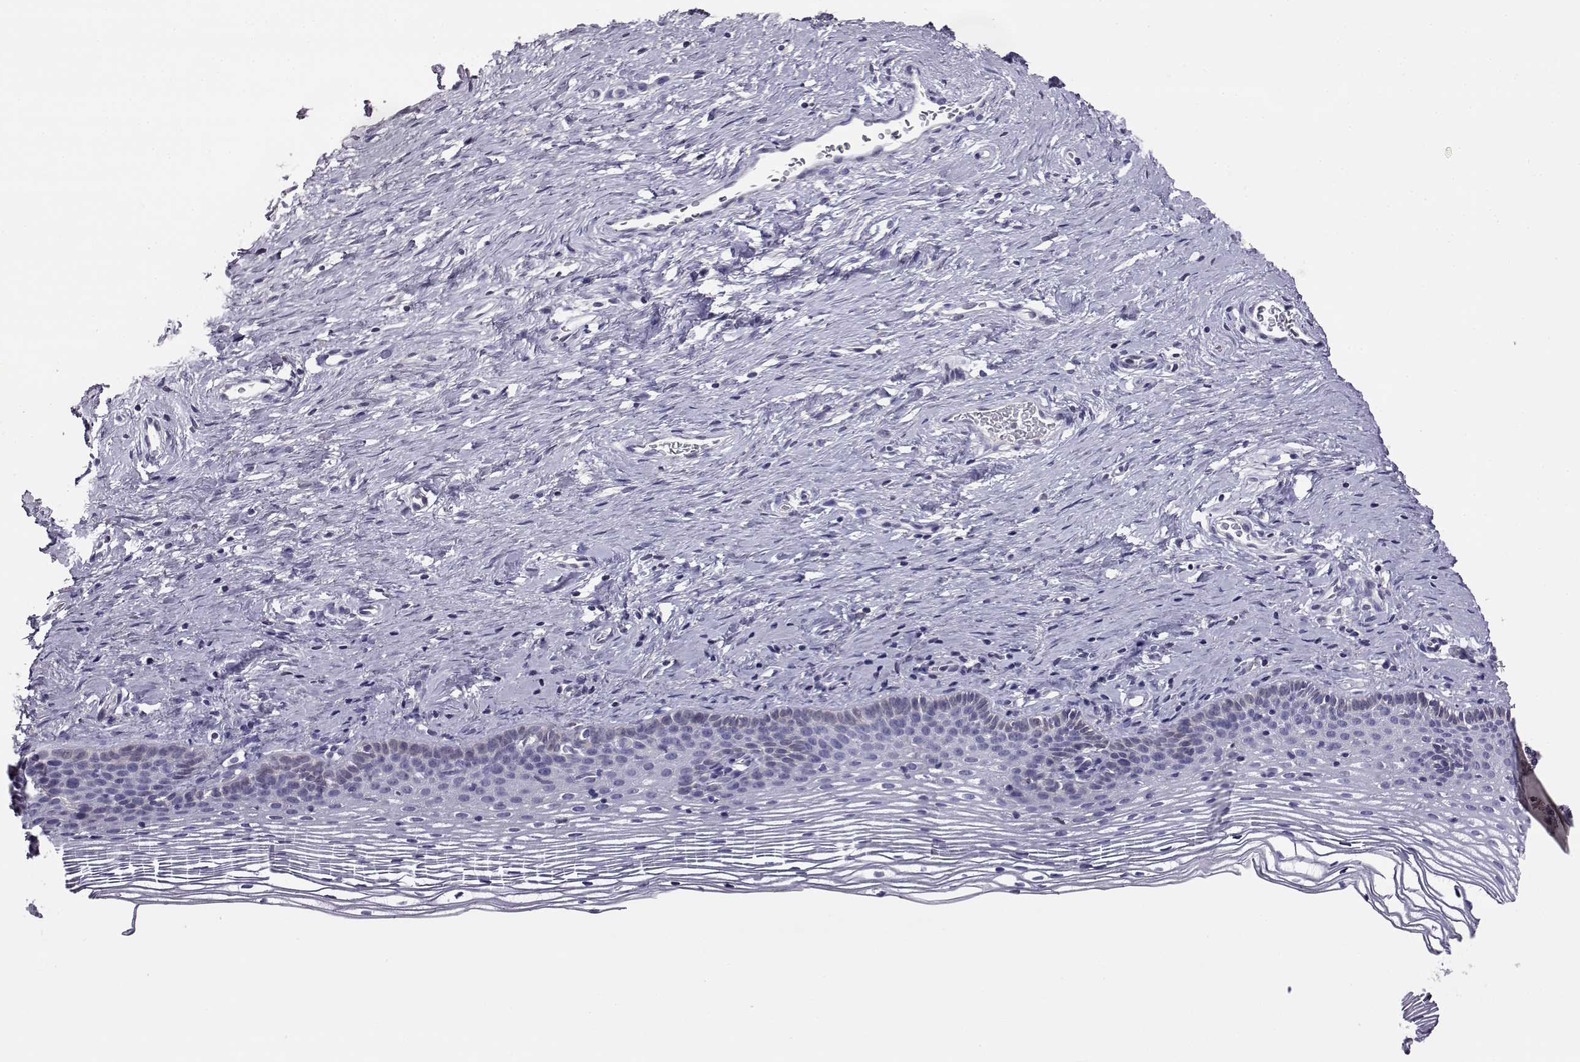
{"staining": {"intensity": "negative", "quantity": "none", "location": "none"}, "tissue": "cervix", "cell_type": "Glandular cells", "image_type": "normal", "snomed": [{"axis": "morphology", "description": "Normal tissue, NOS"}, {"axis": "topography", "description": "Cervix"}], "caption": "This is a micrograph of immunohistochemistry staining of benign cervix, which shows no staining in glandular cells.", "gene": "AKR1B1", "patient": {"sex": "female", "age": 39}}